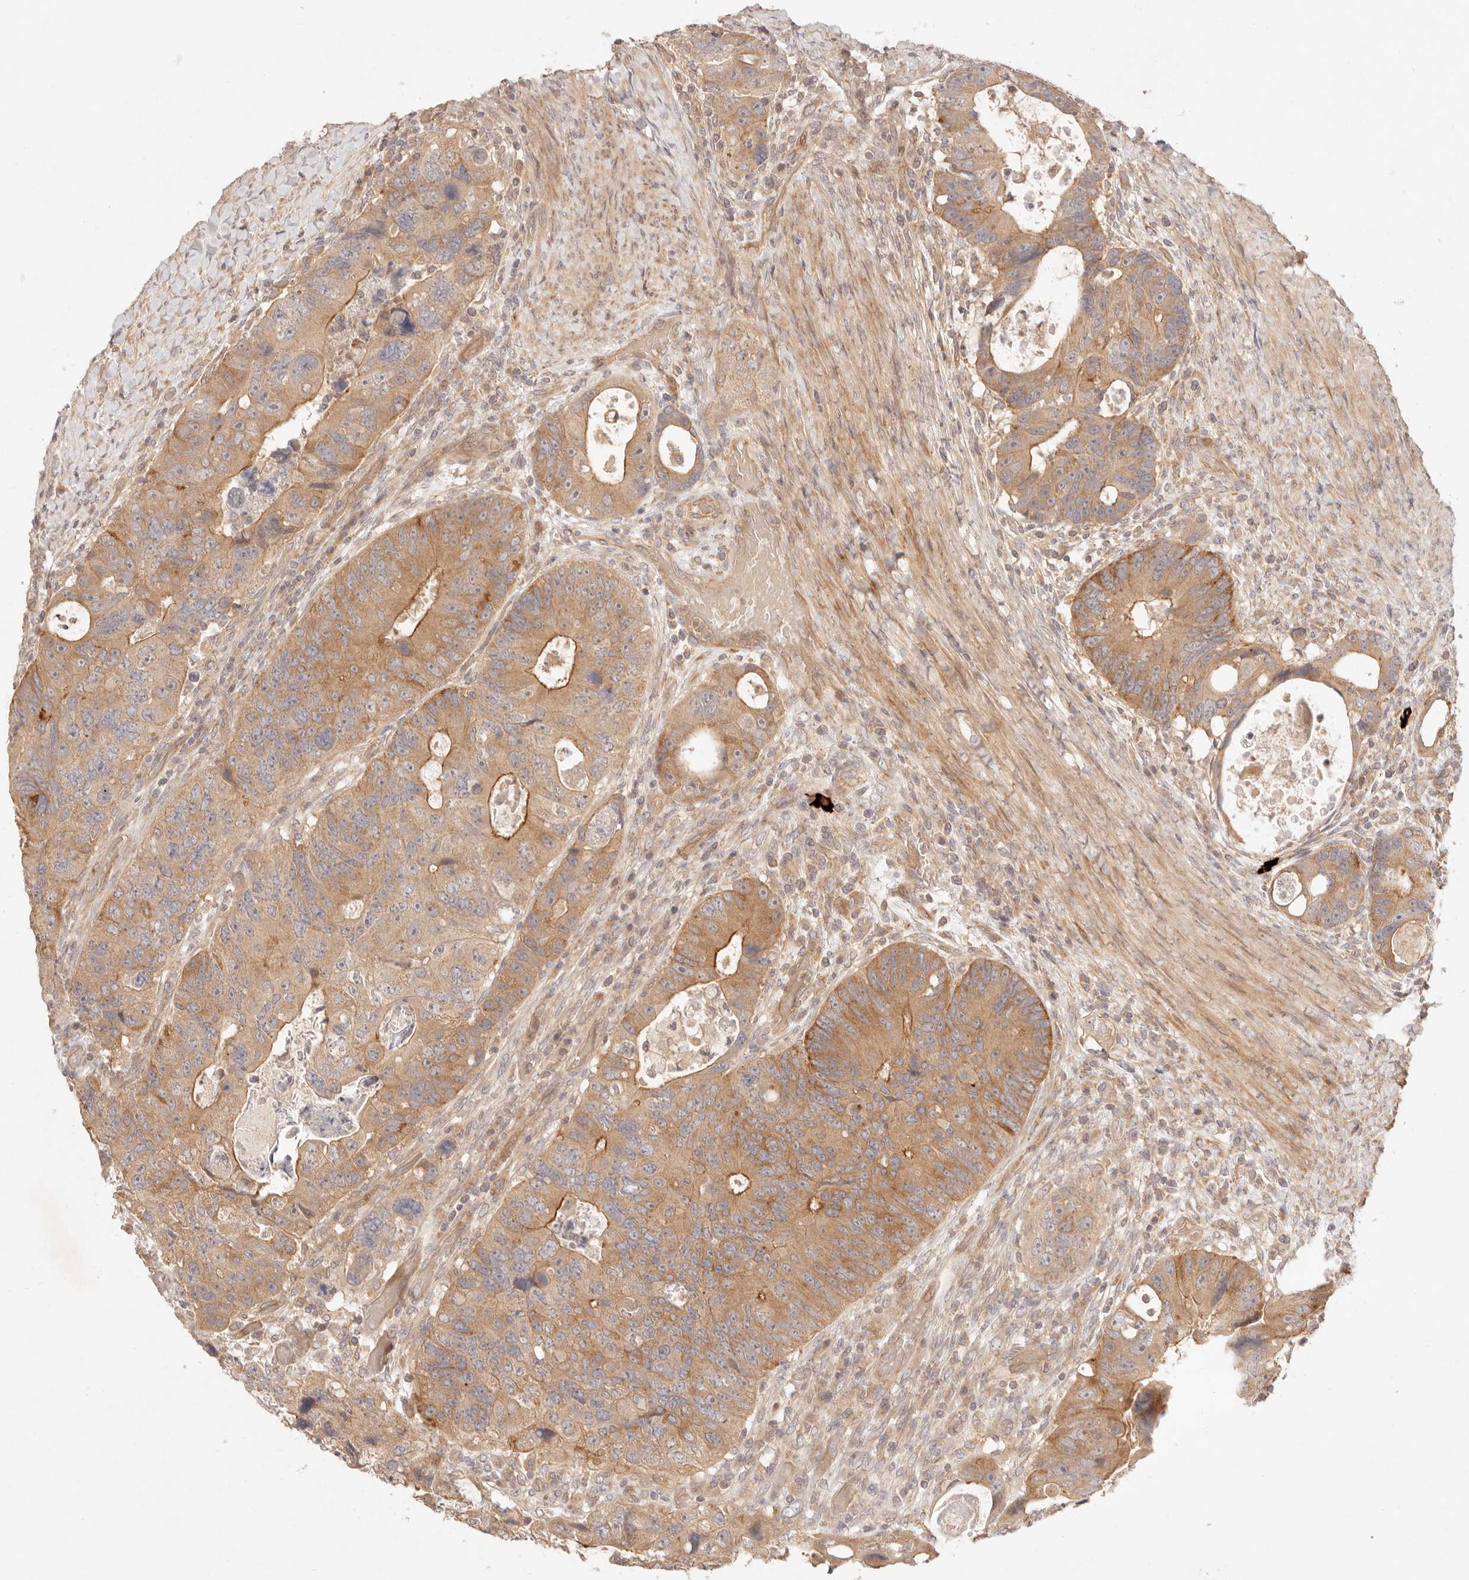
{"staining": {"intensity": "moderate", "quantity": ">75%", "location": "cytoplasmic/membranous"}, "tissue": "colorectal cancer", "cell_type": "Tumor cells", "image_type": "cancer", "snomed": [{"axis": "morphology", "description": "Adenocarcinoma, NOS"}, {"axis": "topography", "description": "Rectum"}], "caption": "Human adenocarcinoma (colorectal) stained for a protein (brown) displays moderate cytoplasmic/membranous positive positivity in approximately >75% of tumor cells.", "gene": "PPP1R3B", "patient": {"sex": "male", "age": 59}}